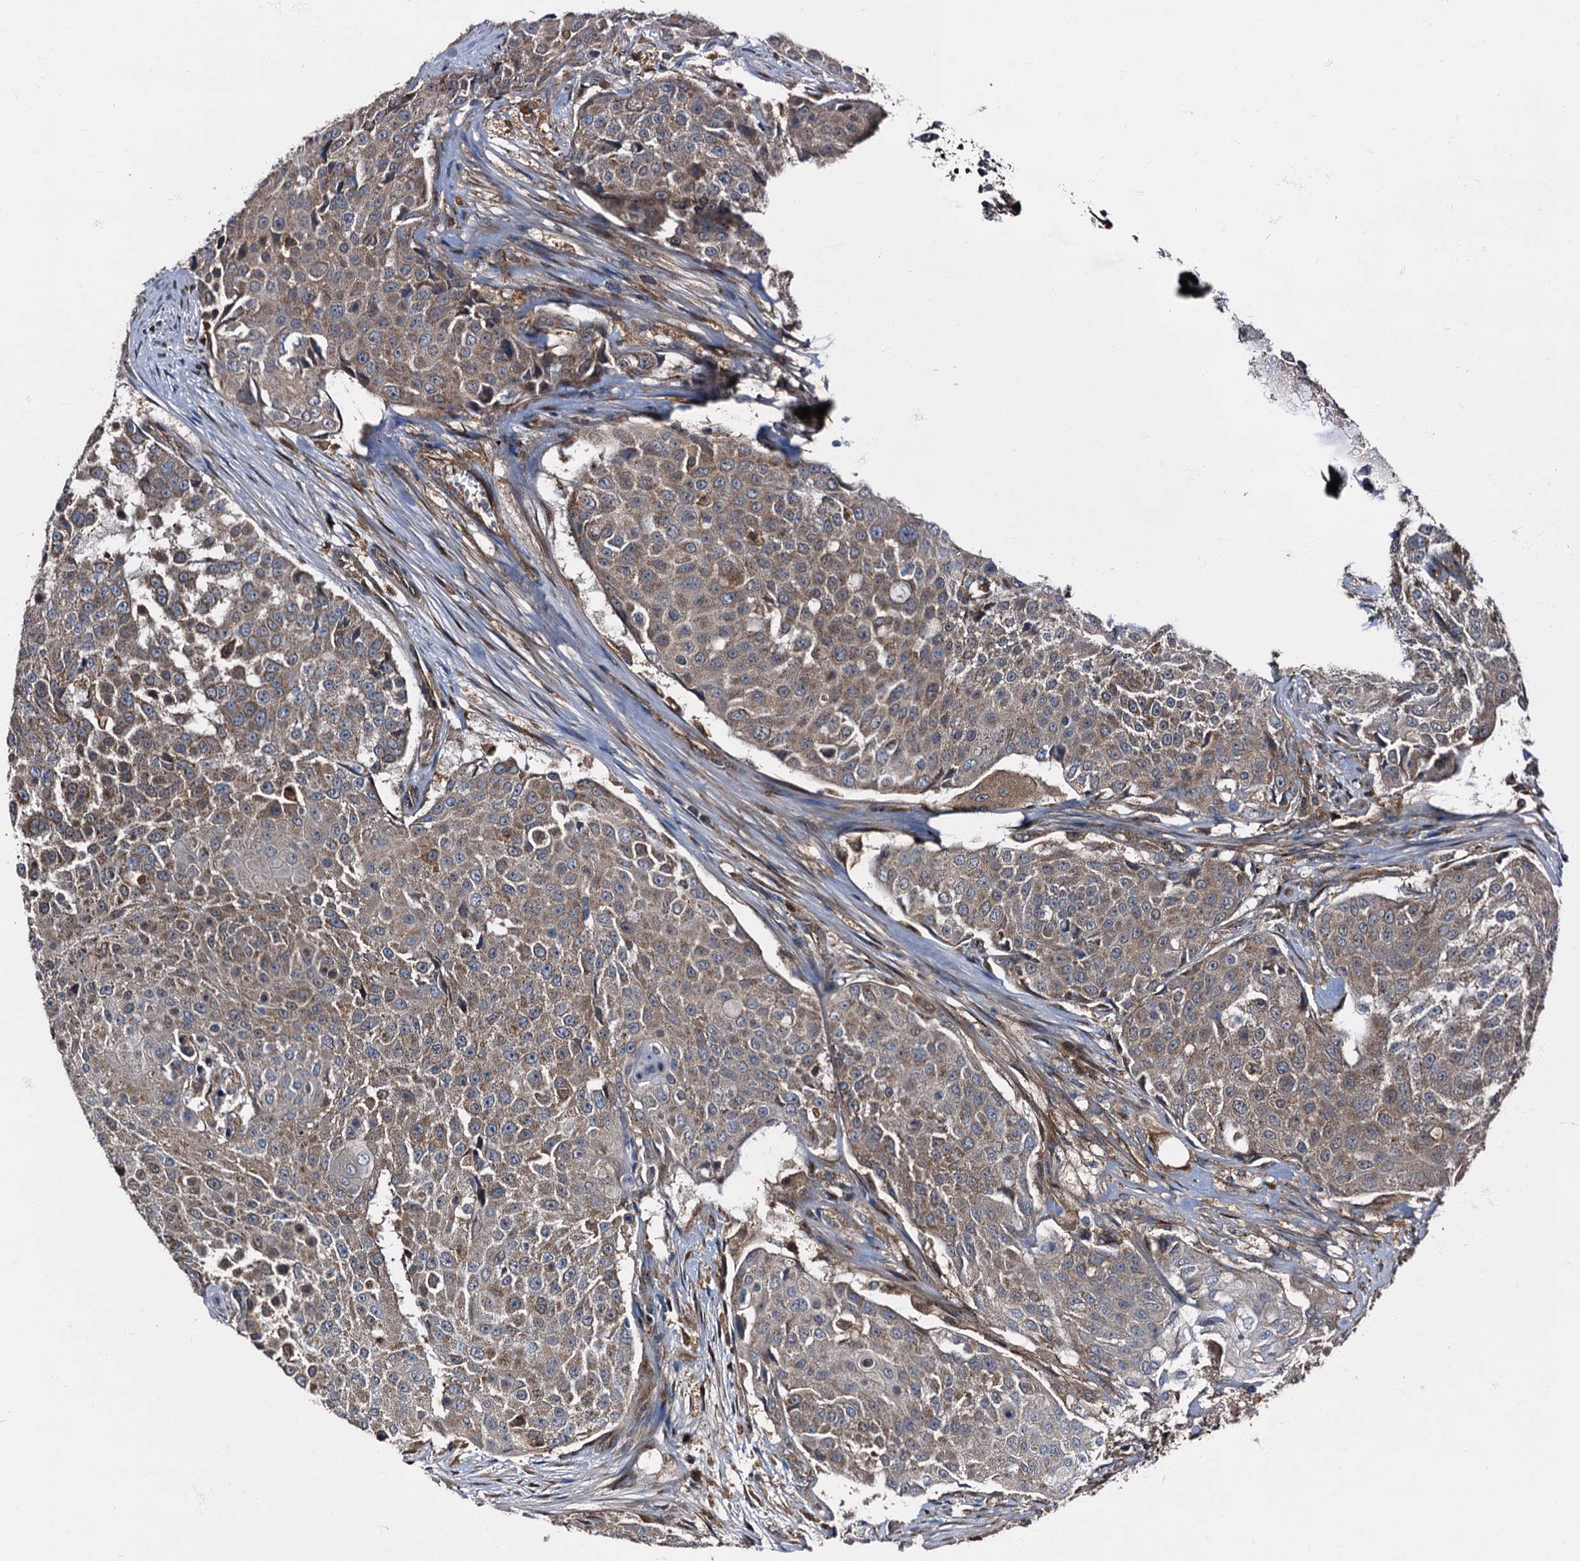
{"staining": {"intensity": "moderate", "quantity": ">75%", "location": "cytoplasmic/membranous"}, "tissue": "urothelial cancer", "cell_type": "Tumor cells", "image_type": "cancer", "snomed": [{"axis": "morphology", "description": "Urothelial carcinoma, High grade"}, {"axis": "topography", "description": "Urinary bladder"}], "caption": "Brown immunohistochemical staining in high-grade urothelial carcinoma exhibits moderate cytoplasmic/membranous expression in about >75% of tumor cells.", "gene": "PEX5", "patient": {"sex": "female", "age": 63}}